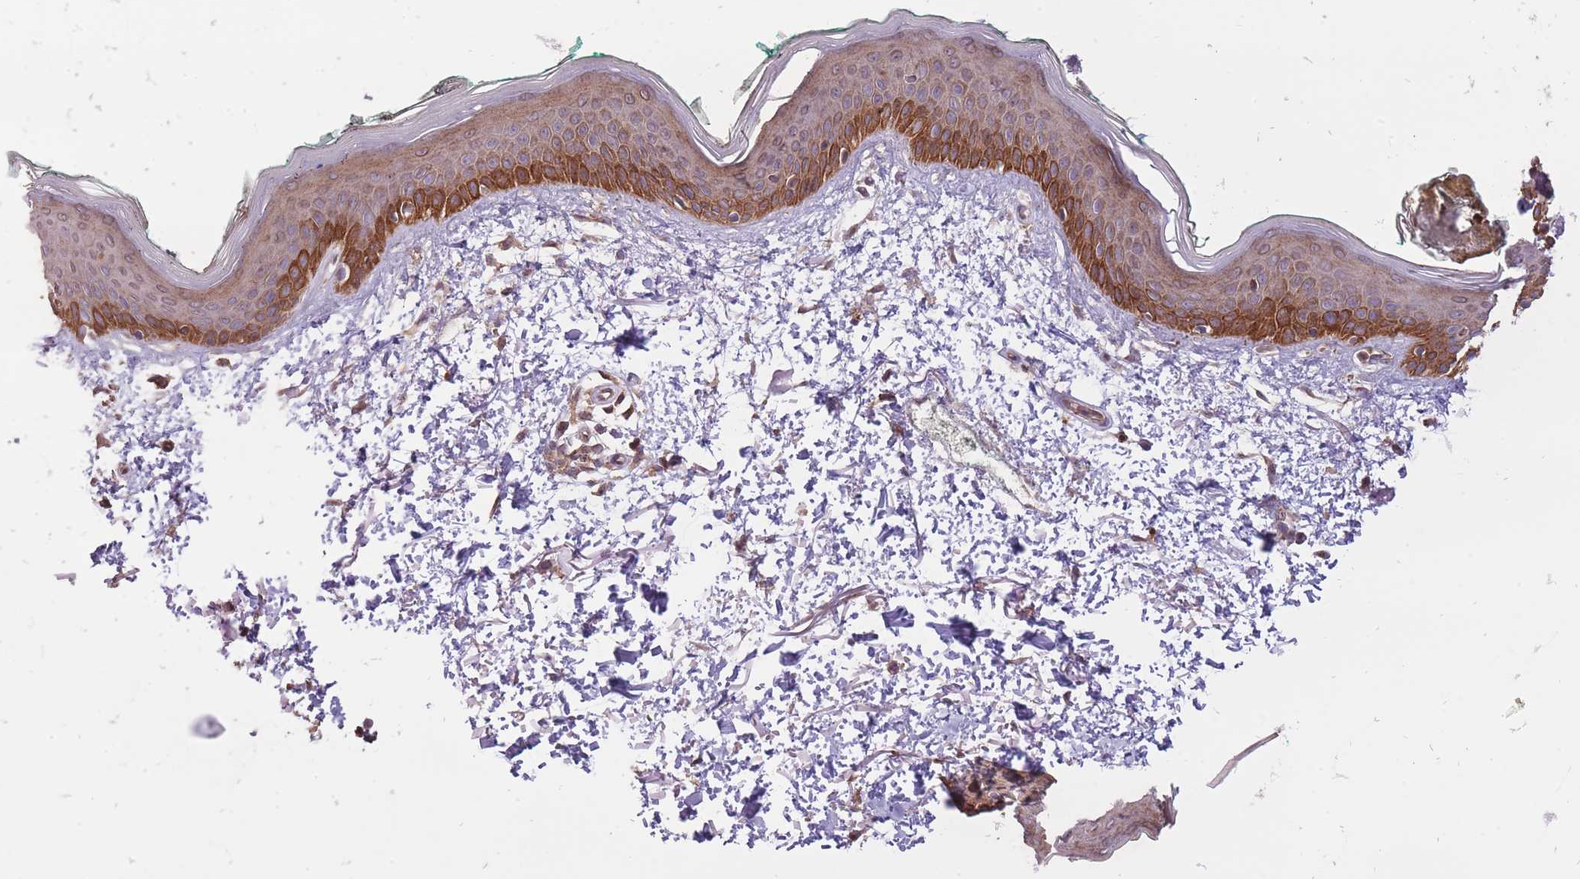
{"staining": {"intensity": "moderate", "quantity": ">75%", "location": "cytoplasmic/membranous"}, "tissue": "skin", "cell_type": "Fibroblasts", "image_type": "normal", "snomed": [{"axis": "morphology", "description": "Normal tissue, NOS"}, {"axis": "morphology", "description": "Malignant melanoma, NOS"}, {"axis": "topography", "description": "Skin"}], "caption": "IHC of normal human skin reveals medium levels of moderate cytoplasmic/membranous expression in approximately >75% of fibroblasts.", "gene": "TET3", "patient": {"sex": "male", "age": 62}}